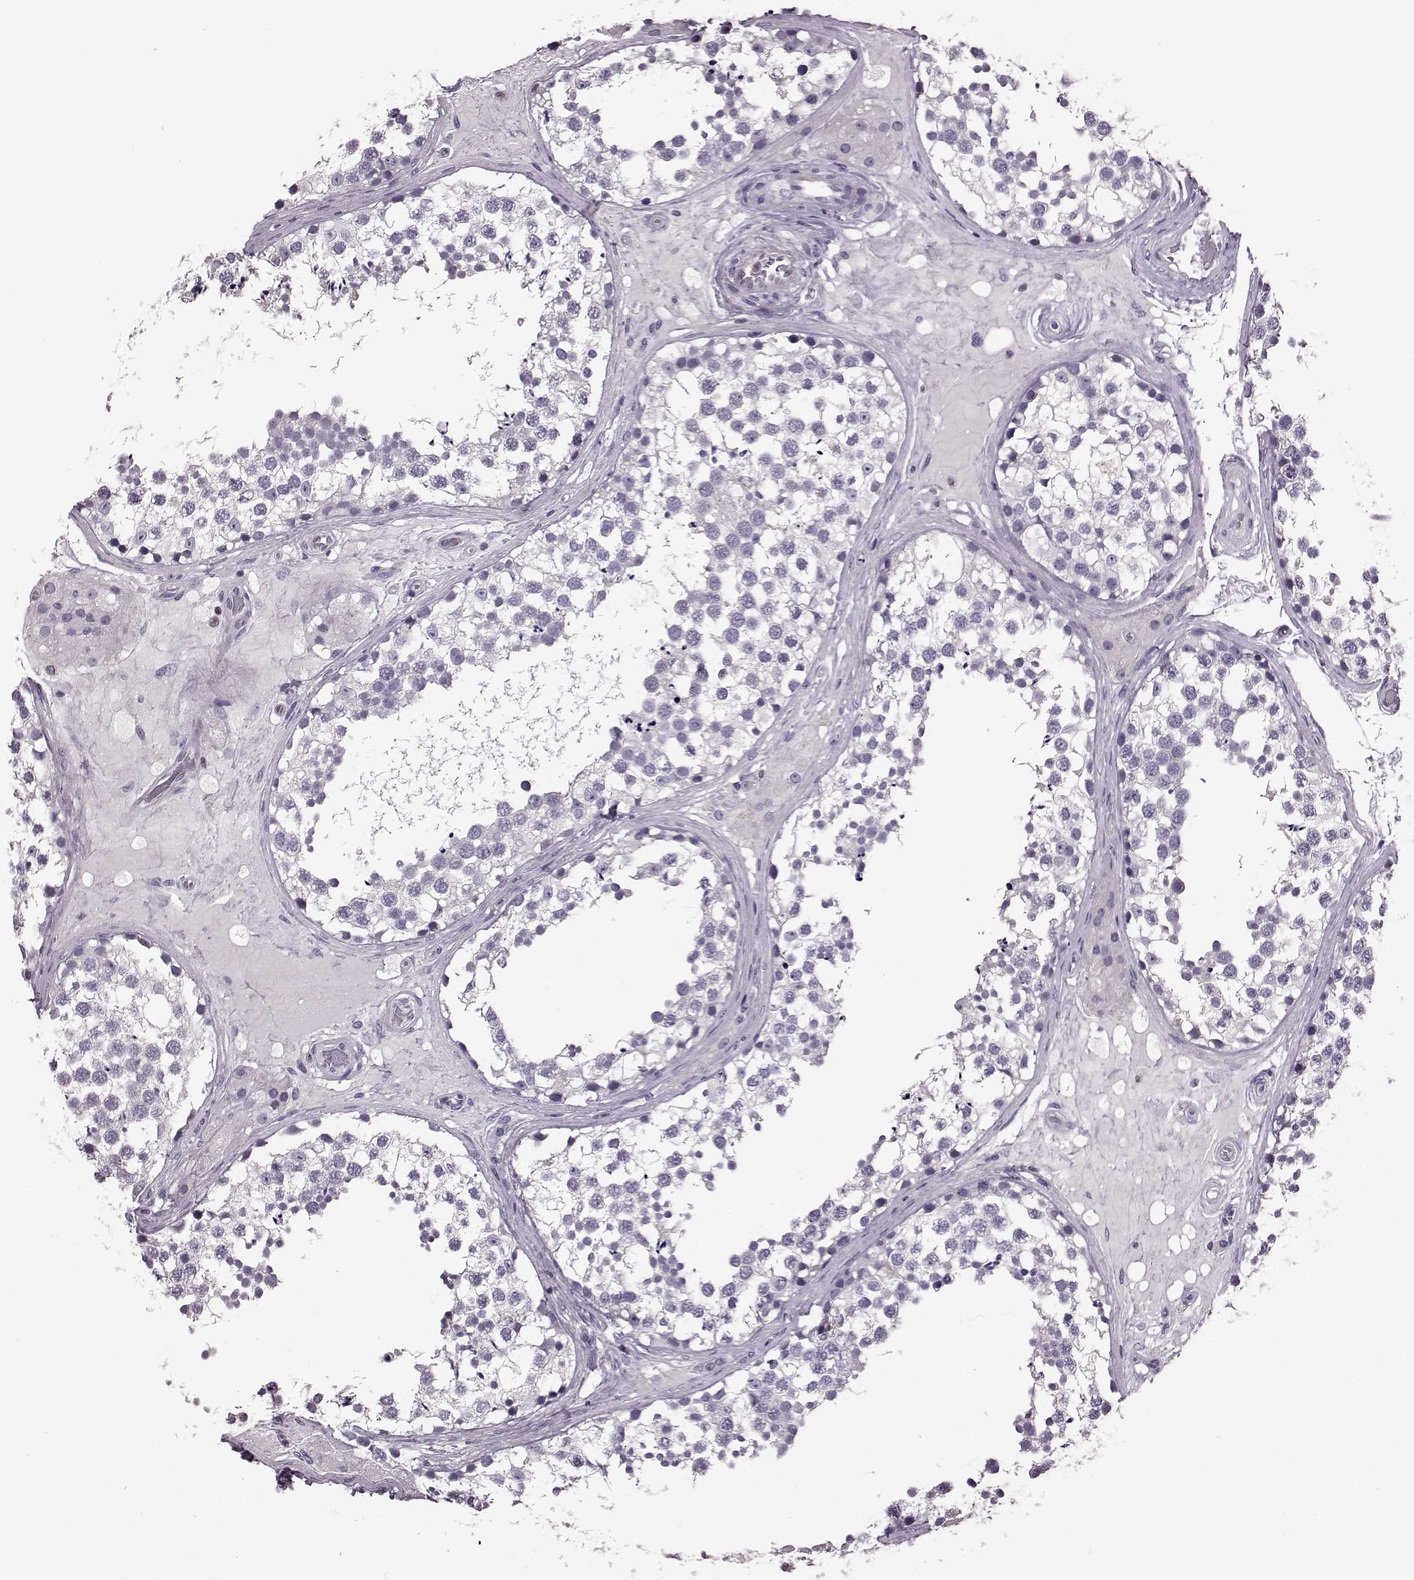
{"staining": {"intensity": "negative", "quantity": "none", "location": "none"}, "tissue": "testis", "cell_type": "Cells in seminiferous ducts", "image_type": "normal", "snomed": [{"axis": "morphology", "description": "Normal tissue, NOS"}, {"axis": "morphology", "description": "Seminoma, NOS"}, {"axis": "topography", "description": "Testis"}], "caption": "Immunohistochemistry of normal testis demonstrates no staining in cells in seminiferous ducts.", "gene": "CDC42SE1", "patient": {"sex": "male", "age": 65}}